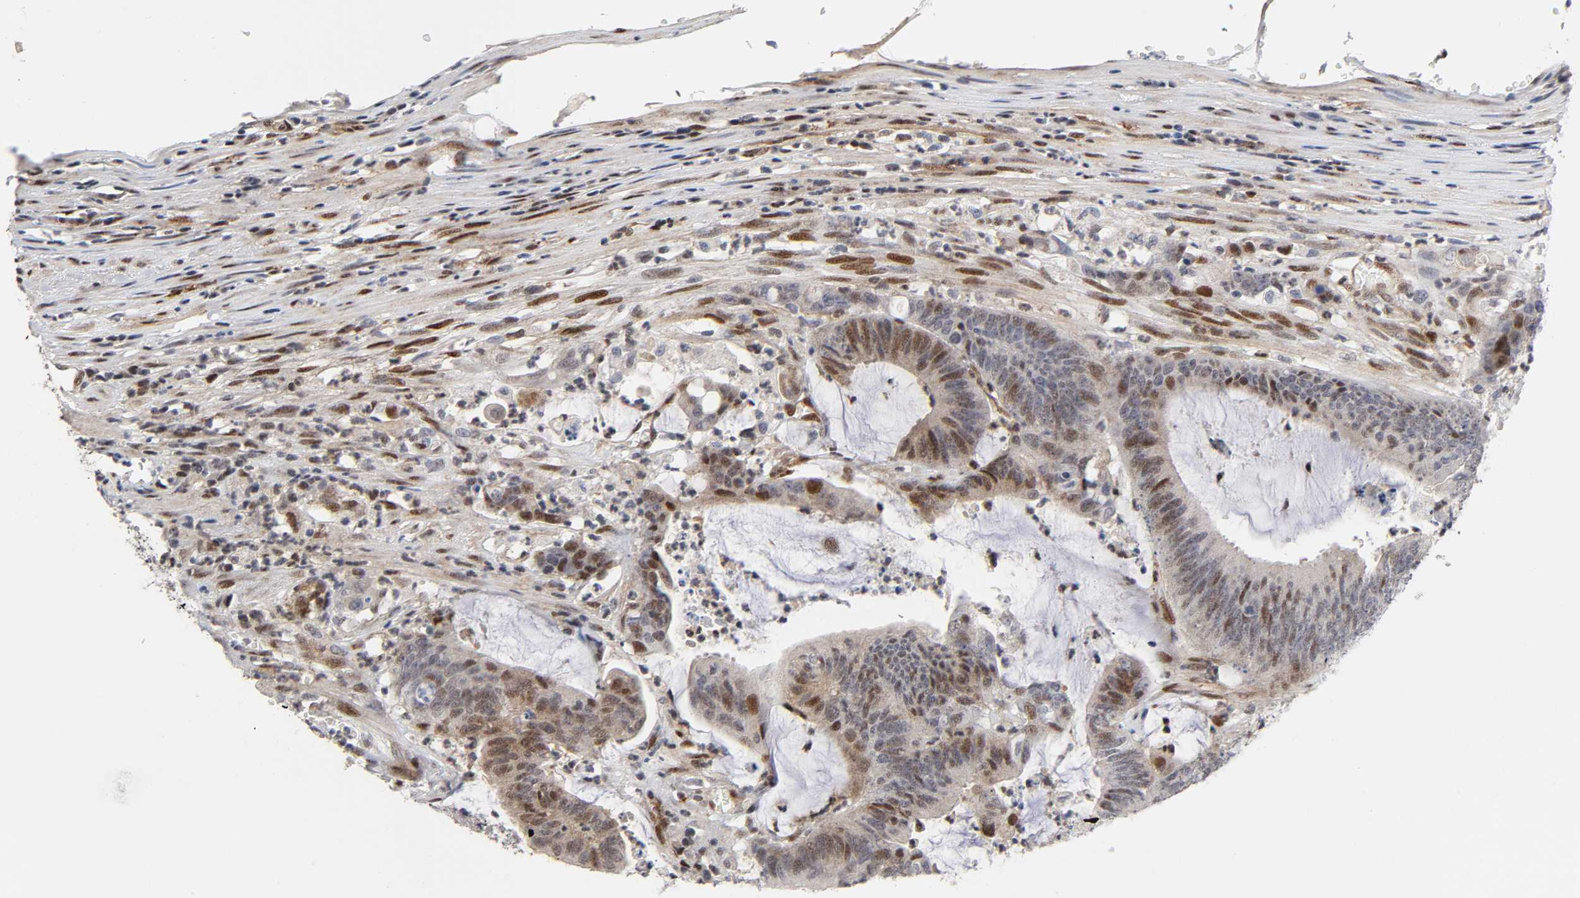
{"staining": {"intensity": "moderate", "quantity": "25%-75%", "location": "cytoplasmic/membranous,nuclear"}, "tissue": "colorectal cancer", "cell_type": "Tumor cells", "image_type": "cancer", "snomed": [{"axis": "morphology", "description": "Adenocarcinoma, NOS"}, {"axis": "topography", "description": "Rectum"}], "caption": "This is an image of immunohistochemistry (IHC) staining of colorectal cancer, which shows moderate positivity in the cytoplasmic/membranous and nuclear of tumor cells.", "gene": "STK38", "patient": {"sex": "female", "age": 66}}